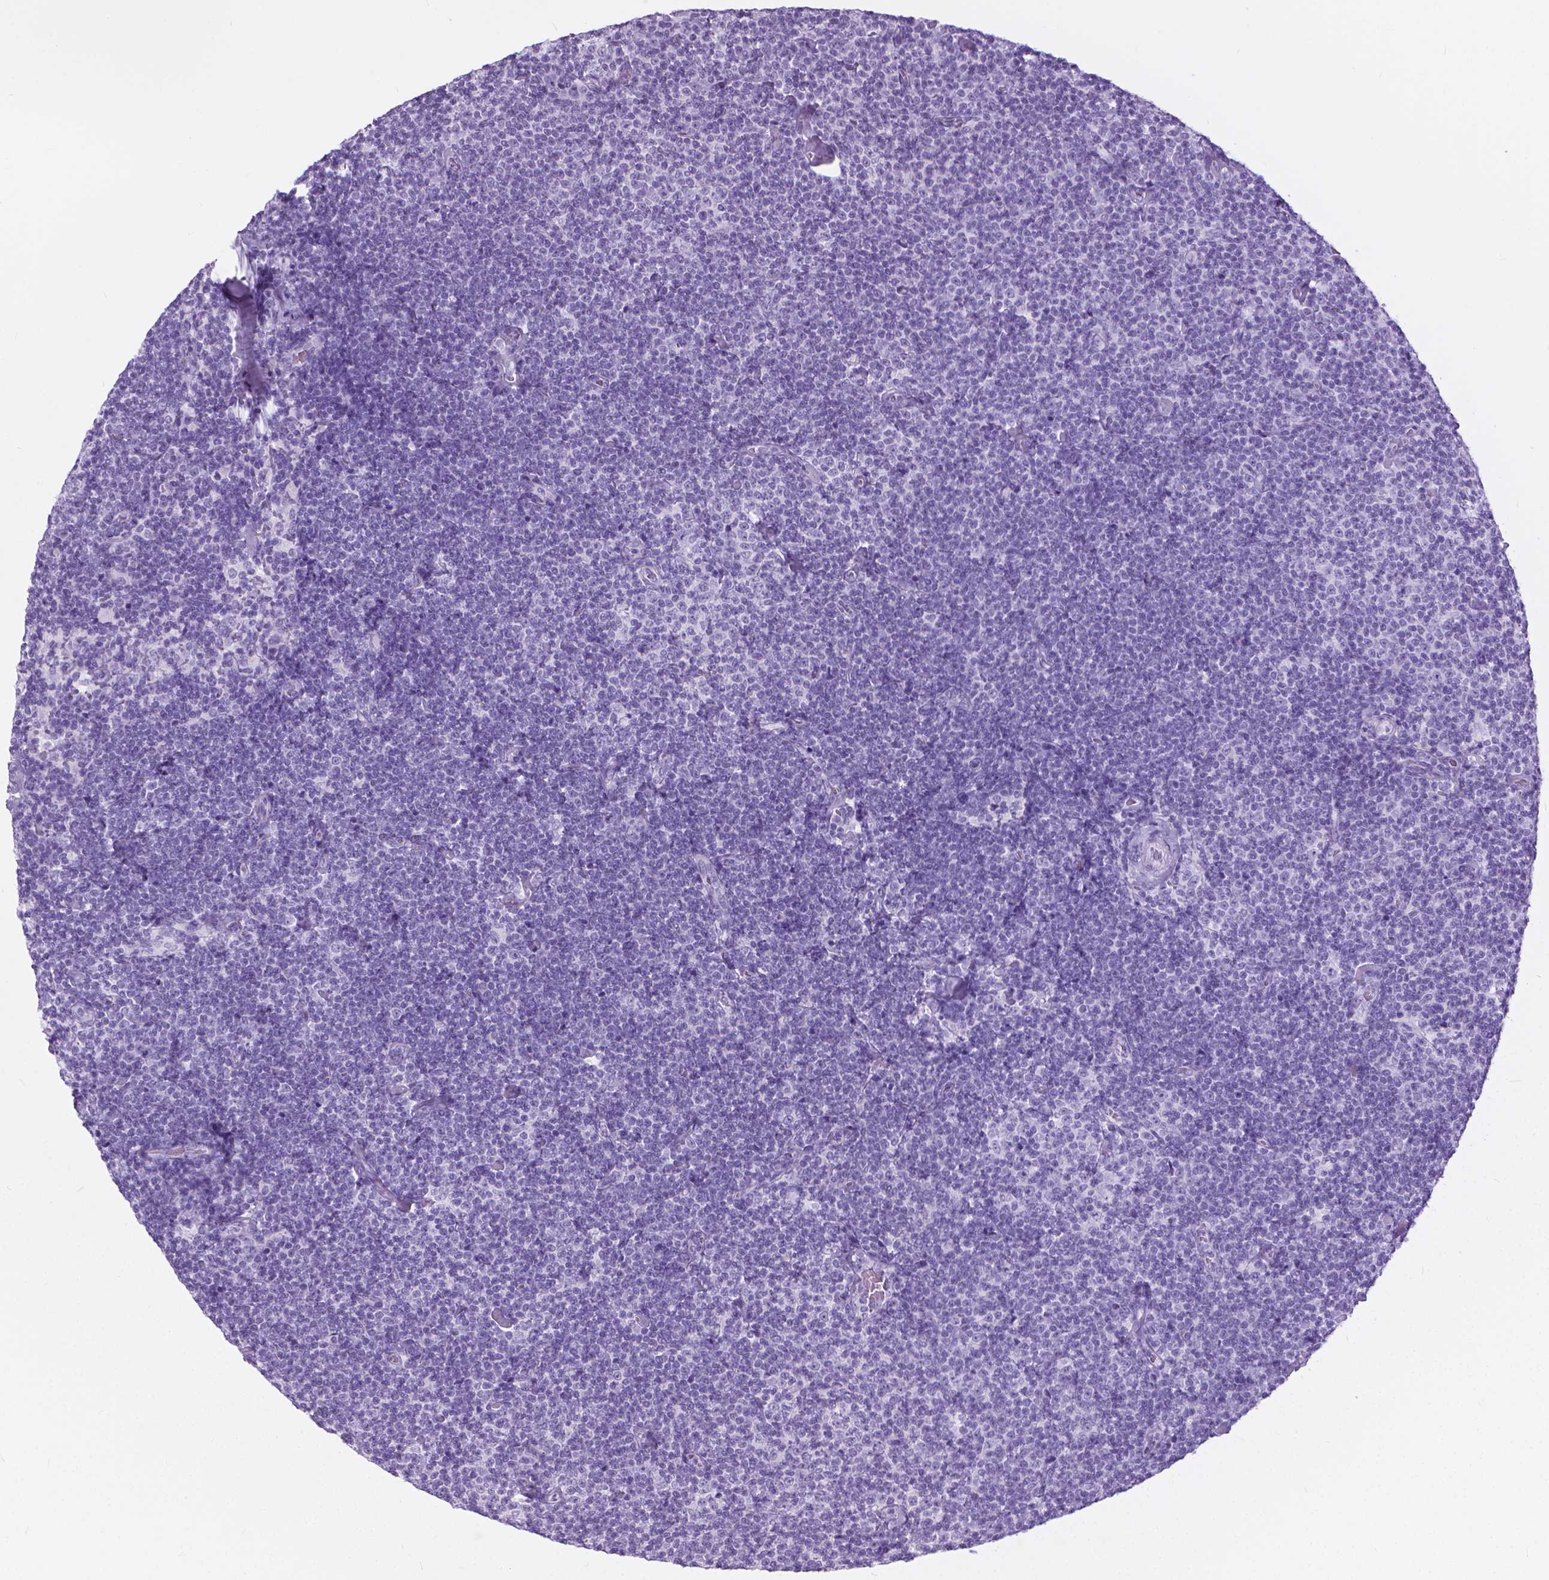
{"staining": {"intensity": "negative", "quantity": "none", "location": "none"}, "tissue": "lymphoma", "cell_type": "Tumor cells", "image_type": "cancer", "snomed": [{"axis": "morphology", "description": "Malignant lymphoma, non-Hodgkin's type, Low grade"}, {"axis": "topography", "description": "Lymph node"}], "caption": "Photomicrograph shows no protein staining in tumor cells of malignant lymphoma, non-Hodgkin's type (low-grade) tissue. (DAB (3,3'-diaminobenzidine) IHC, high magnification).", "gene": "HTR2B", "patient": {"sex": "male", "age": 81}}